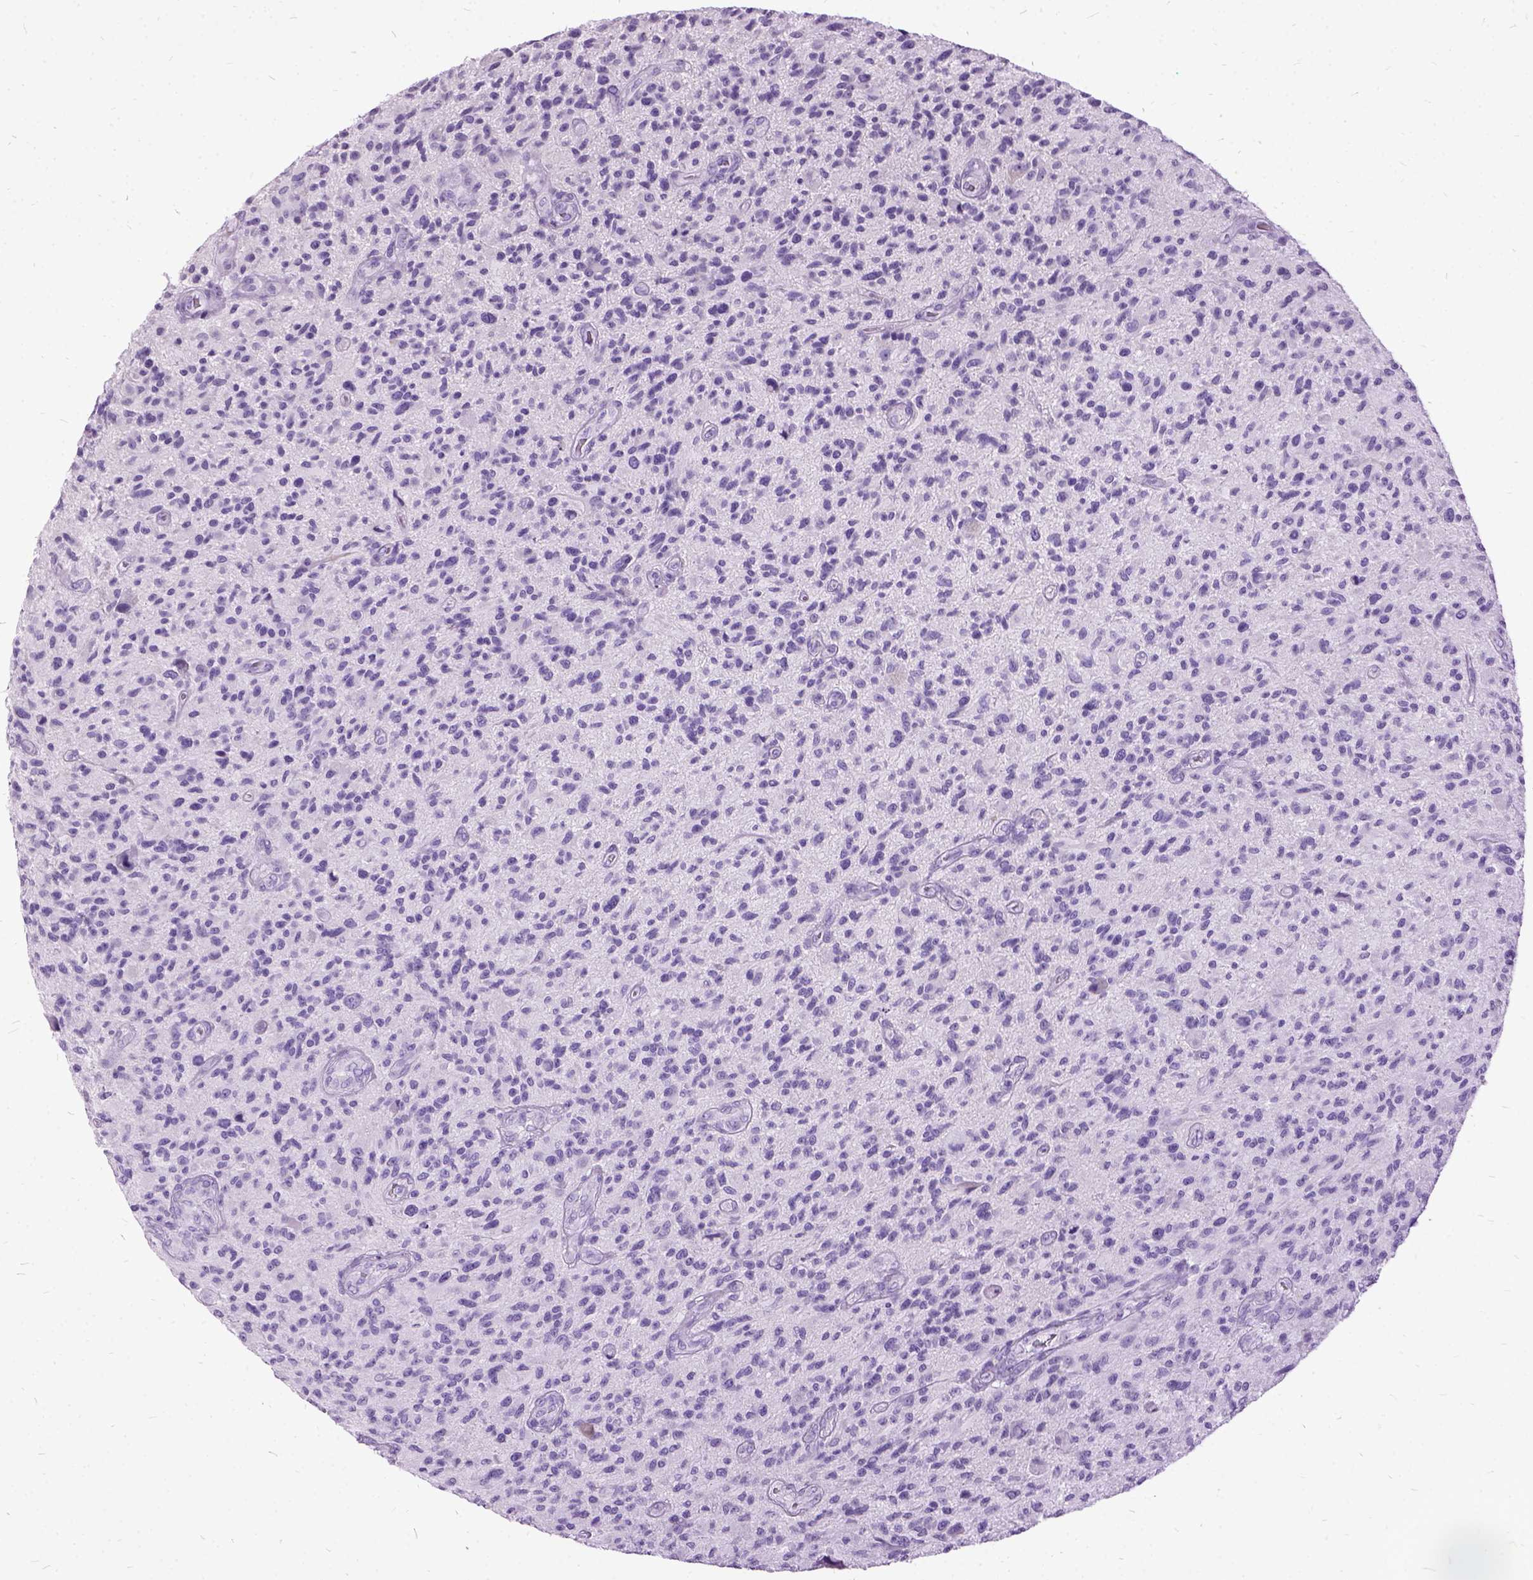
{"staining": {"intensity": "negative", "quantity": "none", "location": "none"}, "tissue": "glioma", "cell_type": "Tumor cells", "image_type": "cancer", "snomed": [{"axis": "morphology", "description": "Glioma, malignant, High grade"}, {"axis": "topography", "description": "Brain"}], "caption": "High-grade glioma (malignant) stained for a protein using immunohistochemistry (IHC) displays no positivity tumor cells.", "gene": "MME", "patient": {"sex": "male", "age": 47}}